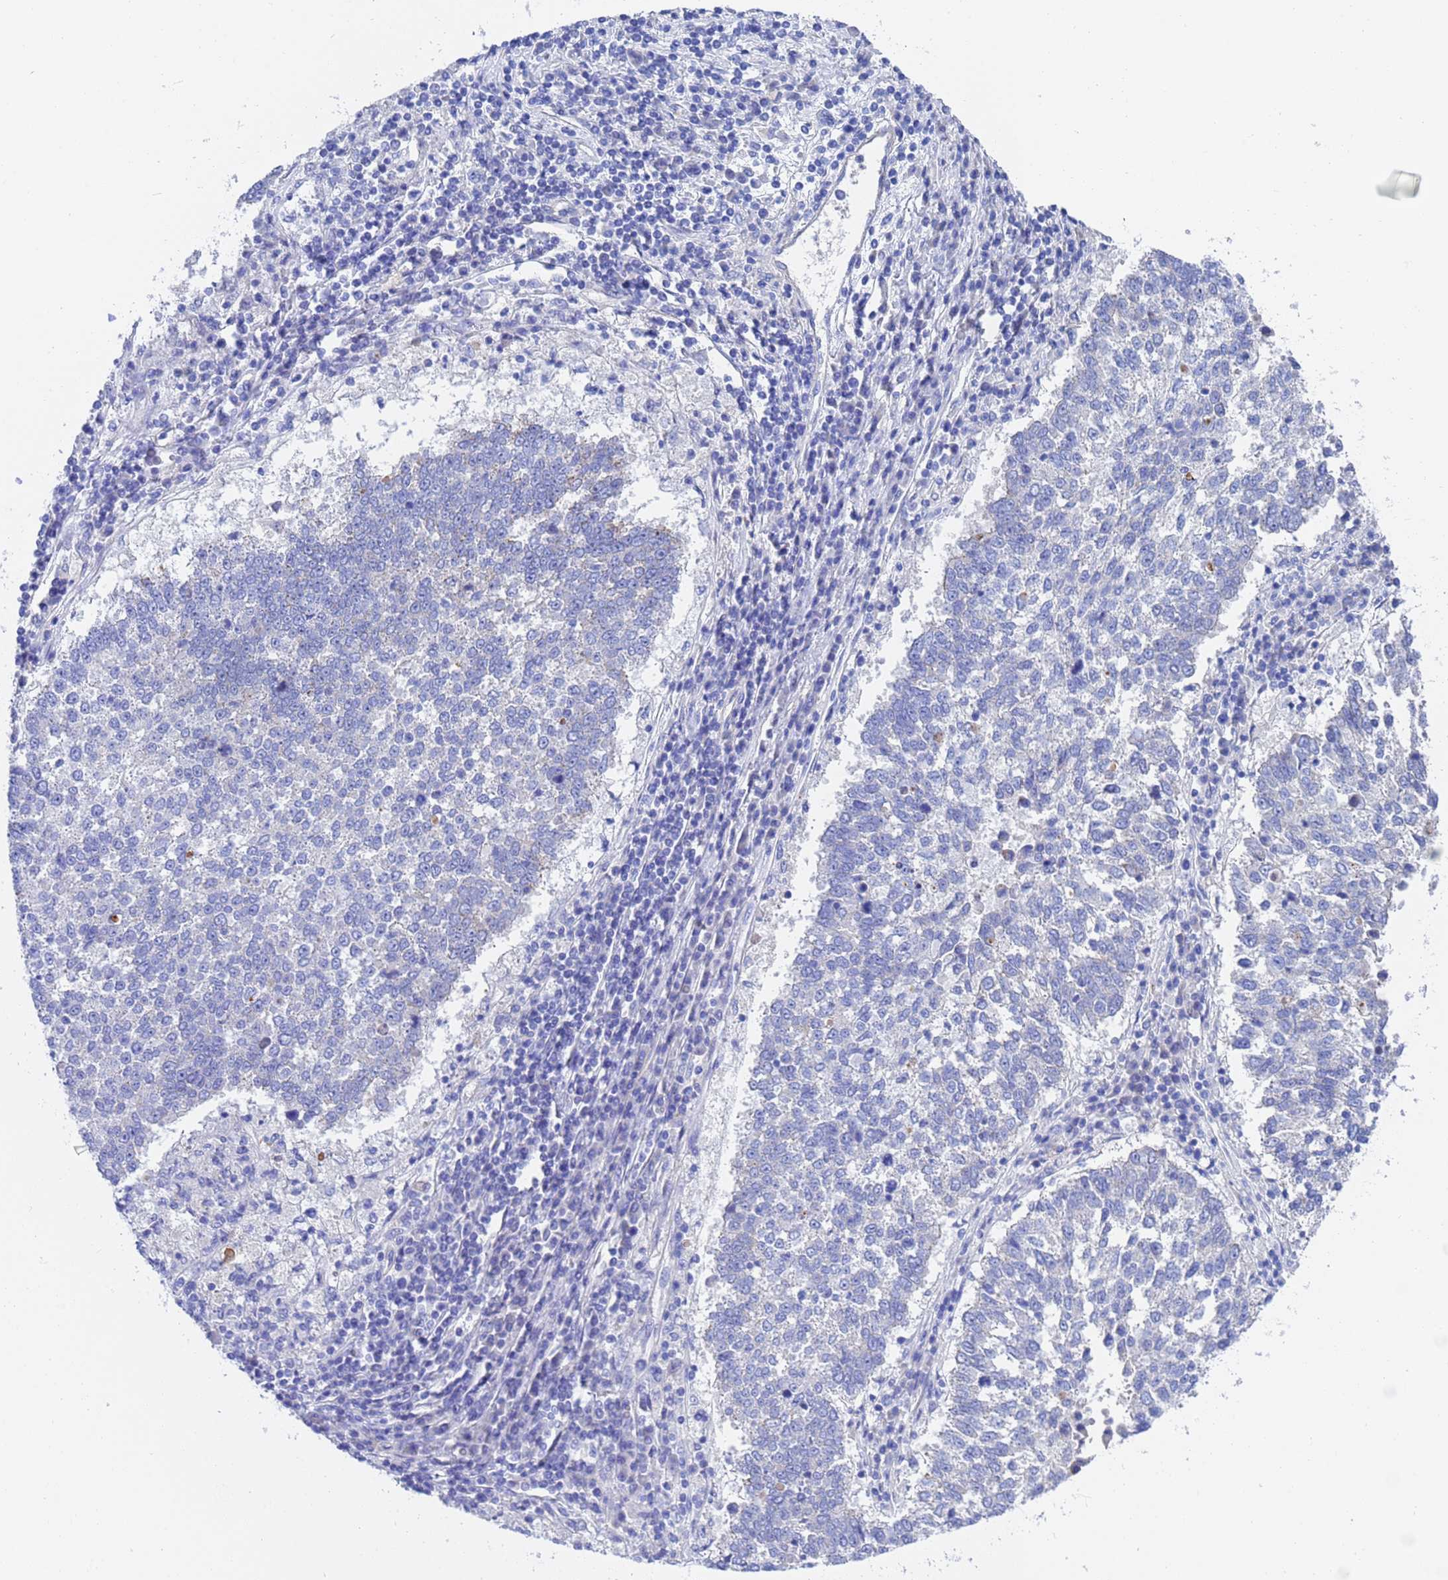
{"staining": {"intensity": "negative", "quantity": "none", "location": "none"}, "tissue": "lung cancer", "cell_type": "Tumor cells", "image_type": "cancer", "snomed": [{"axis": "morphology", "description": "Squamous cell carcinoma, NOS"}, {"axis": "topography", "description": "Lung"}], "caption": "DAB (3,3'-diaminobenzidine) immunohistochemical staining of human lung squamous cell carcinoma displays no significant positivity in tumor cells.", "gene": "CST4", "patient": {"sex": "male", "age": 73}}